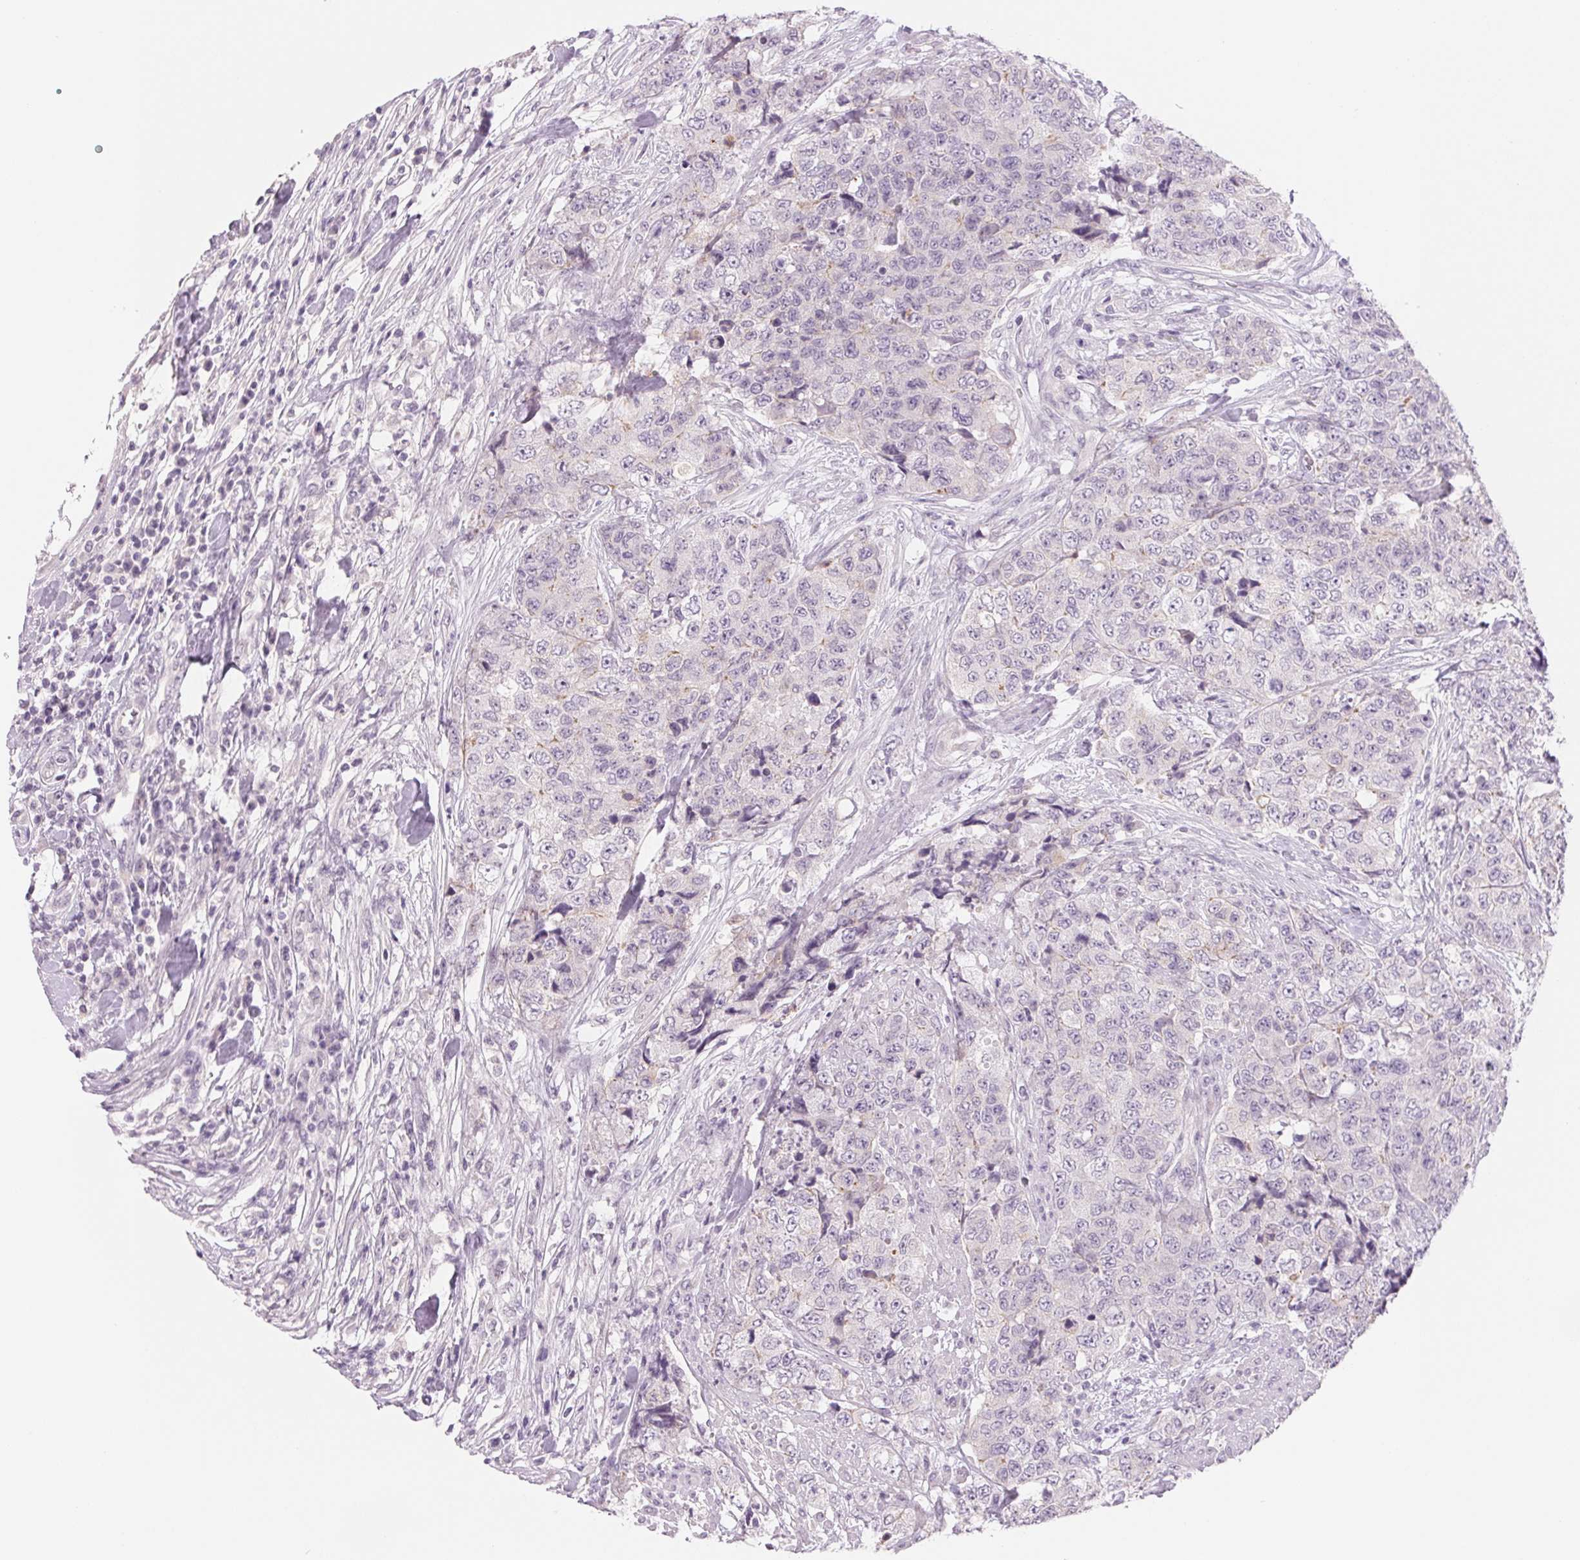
{"staining": {"intensity": "negative", "quantity": "none", "location": "none"}, "tissue": "urothelial cancer", "cell_type": "Tumor cells", "image_type": "cancer", "snomed": [{"axis": "morphology", "description": "Urothelial carcinoma, High grade"}, {"axis": "topography", "description": "Urinary bladder"}], "caption": "This is a photomicrograph of immunohistochemistry staining of urothelial cancer, which shows no positivity in tumor cells.", "gene": "CCDC168", "patient": {"sex": "female", "age": 78}}